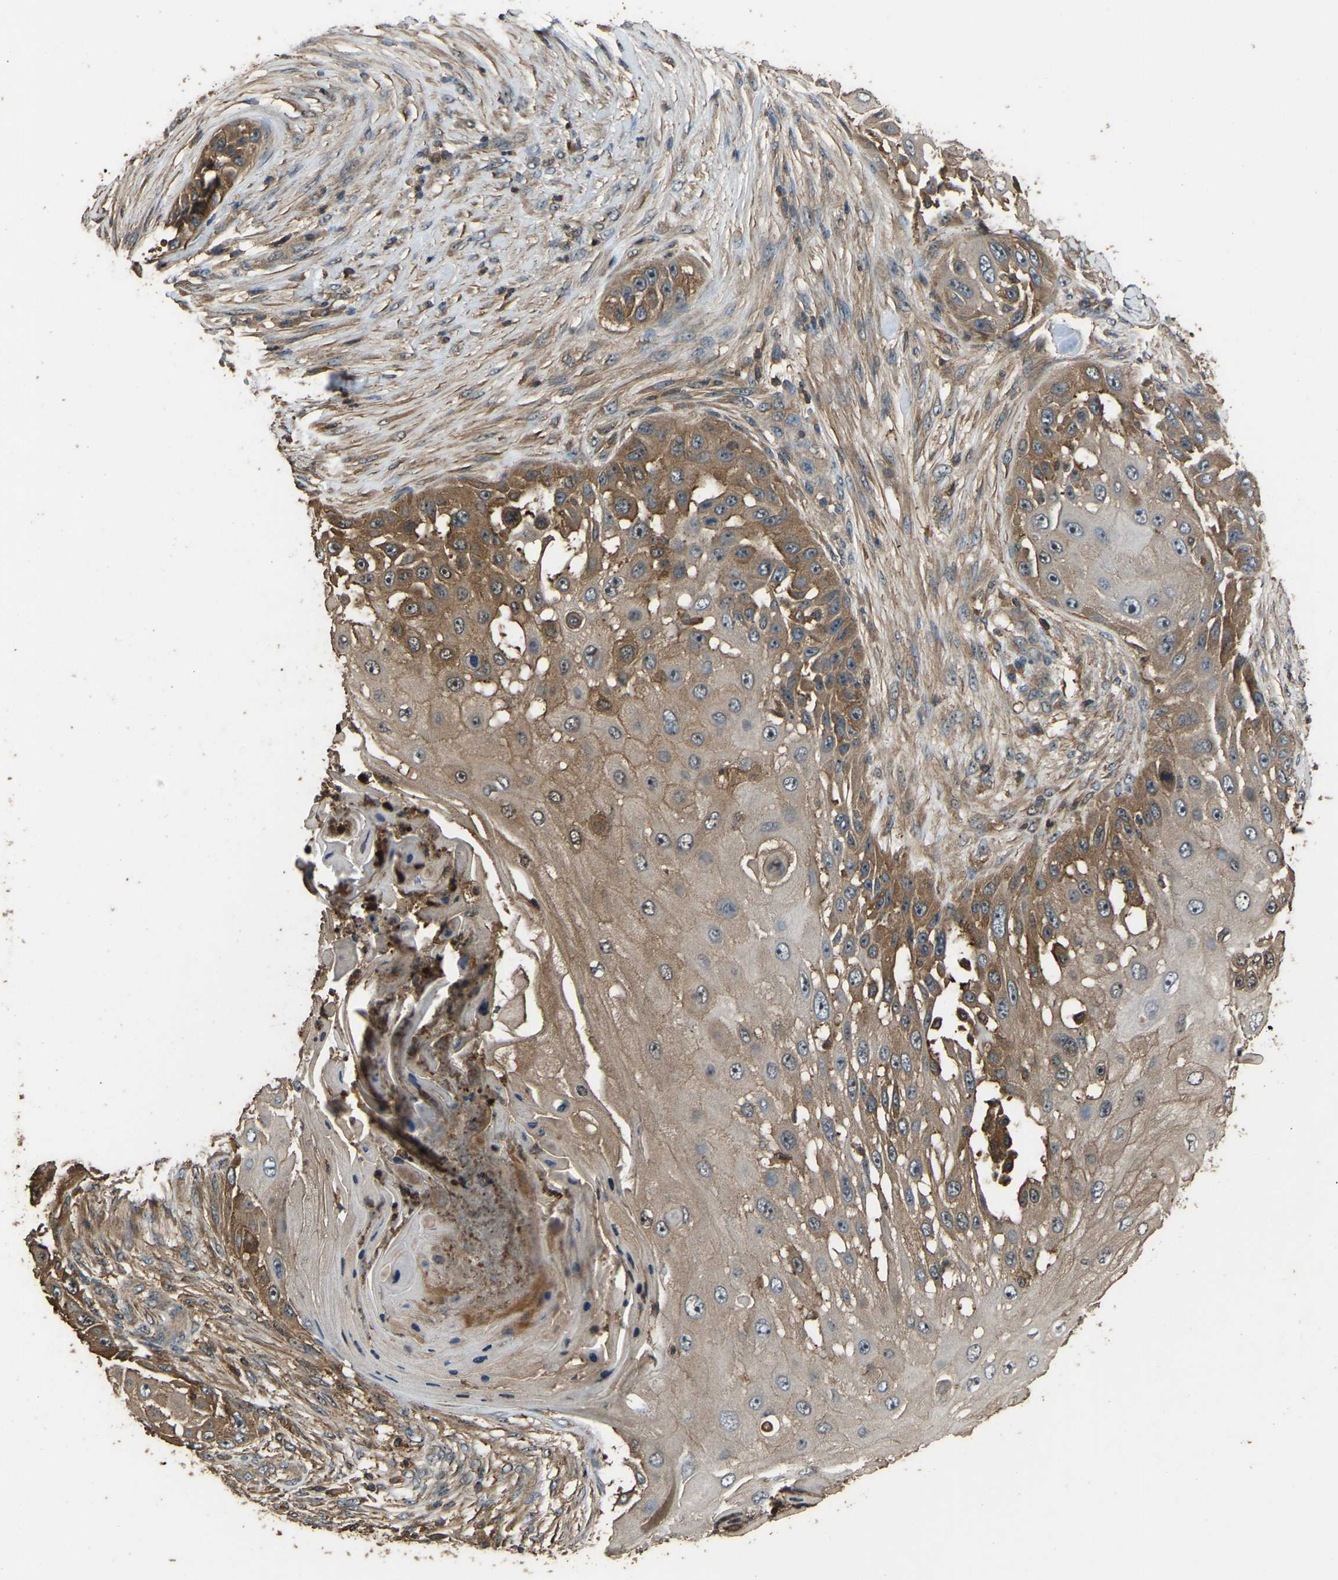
{"staining": {"intensity": "moderate", "quantity": ">75%", "location": "cytoplasmic/membranous"}, "tissue": "skin cancer", "cell_type": "Tumor cells", "image_type": "cancer", "snomed": [{"axis": "morphology", "description": "Squamous cell carcinoma, NOS"}, {"axis": "topography", "description": "Skin"}], "caption": "Brown immunohistochemical staining in human skin cancer (squamous cell carcinoma) reveals moderate cytoplasmic/membranous positivity in about >75% of tumor cells.", "gene": "FHIT", "patient": {"sex": "female", "age": 44}}